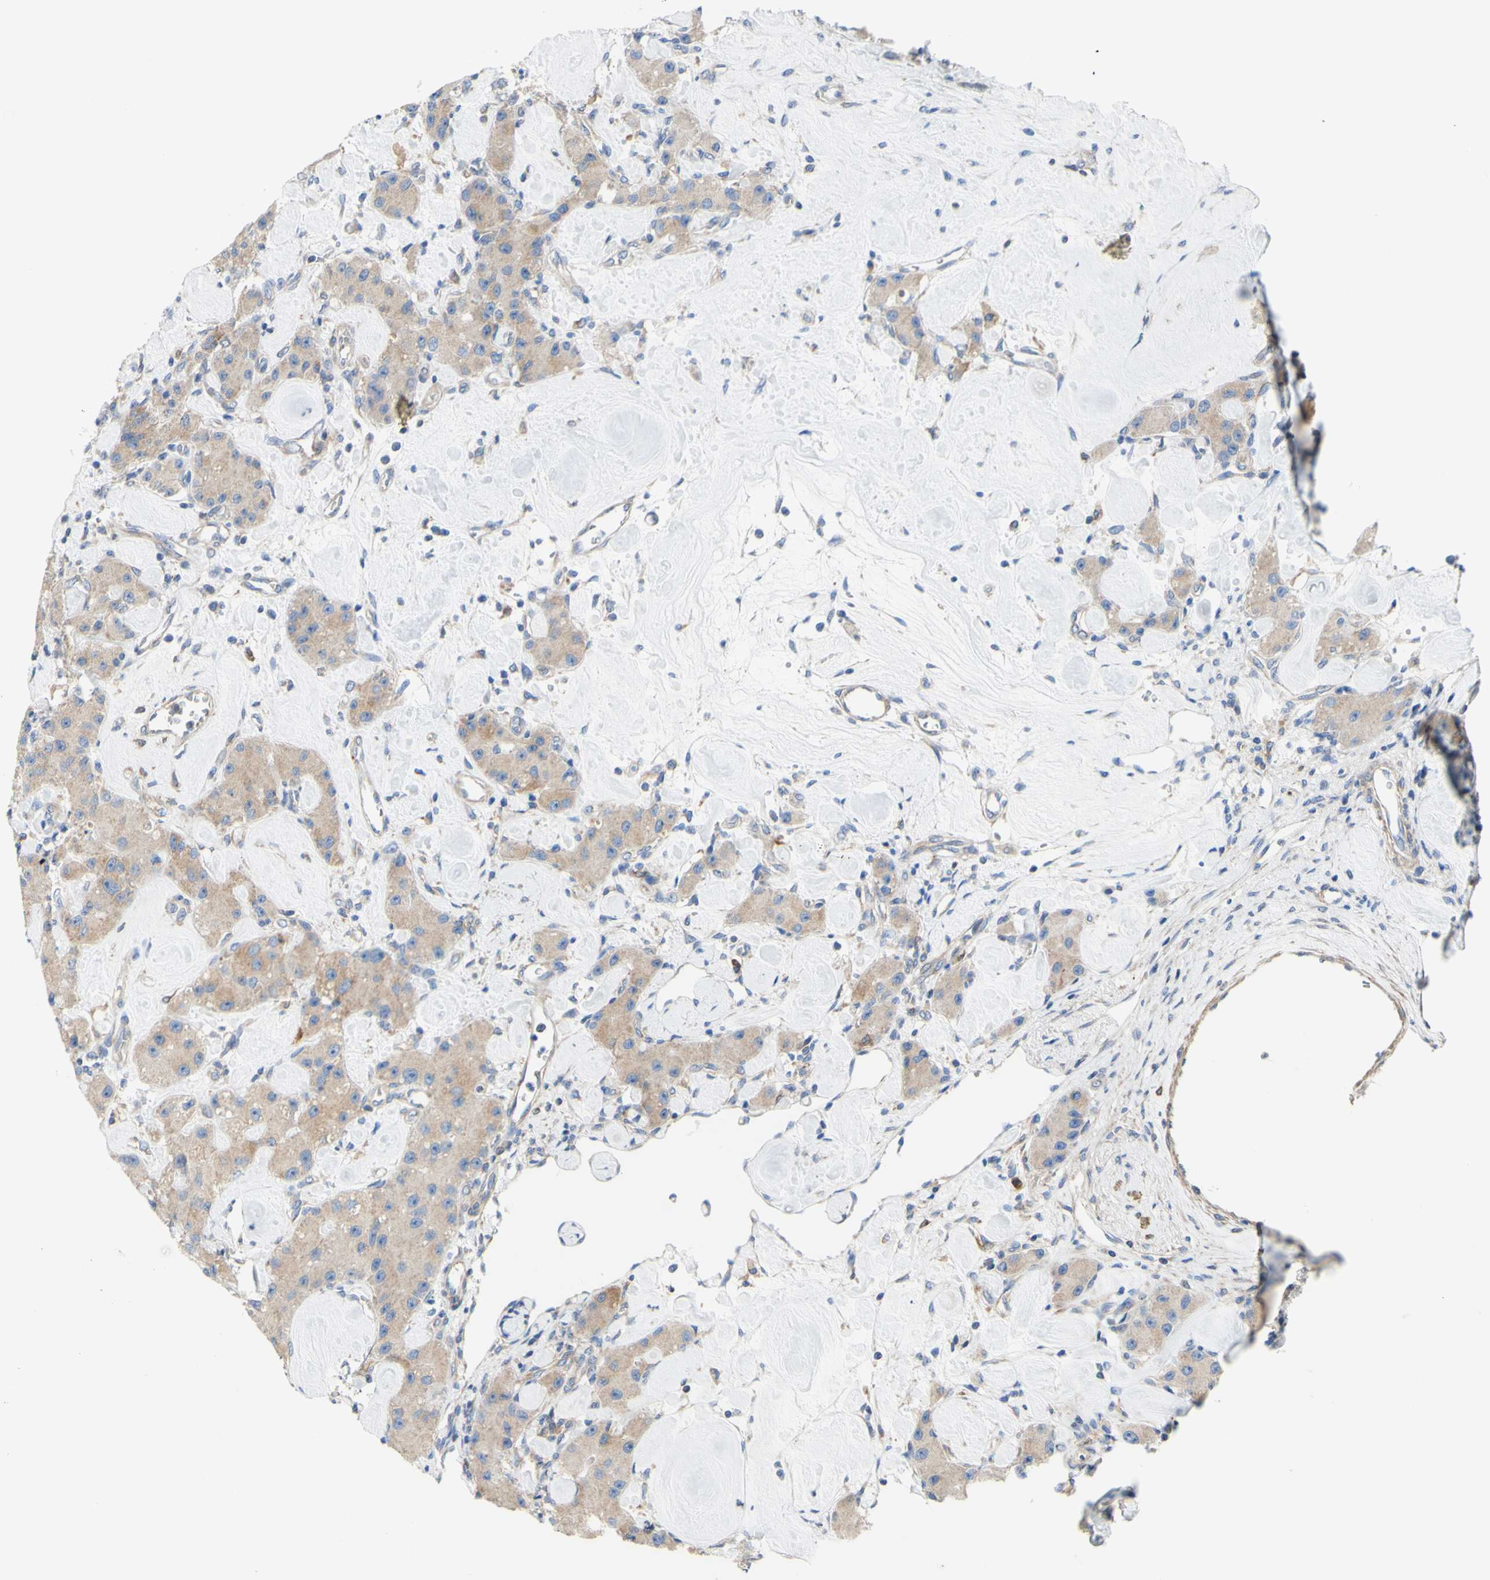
{"staining": {"intensity": "weak", "quantity": ">75%", "location": "cytoplasmic/membranous"}, "tissue": "carcinoid", "cell_type": "Tumor cells", "image_type": "cancer", "snomed": [{"axis": "morphology", "description": "Carcinoid, malignant, NOS"}, {"axis": "topography", "description": "Pancreas"}], "caption": "Human carcinoid stained for a protein (brown) reveals weak cytoplasmic/membranous positive staining in about >75% of tumor cells.", "gene": "RETREG2", "patient": {"sex": "male", "age": 41}}